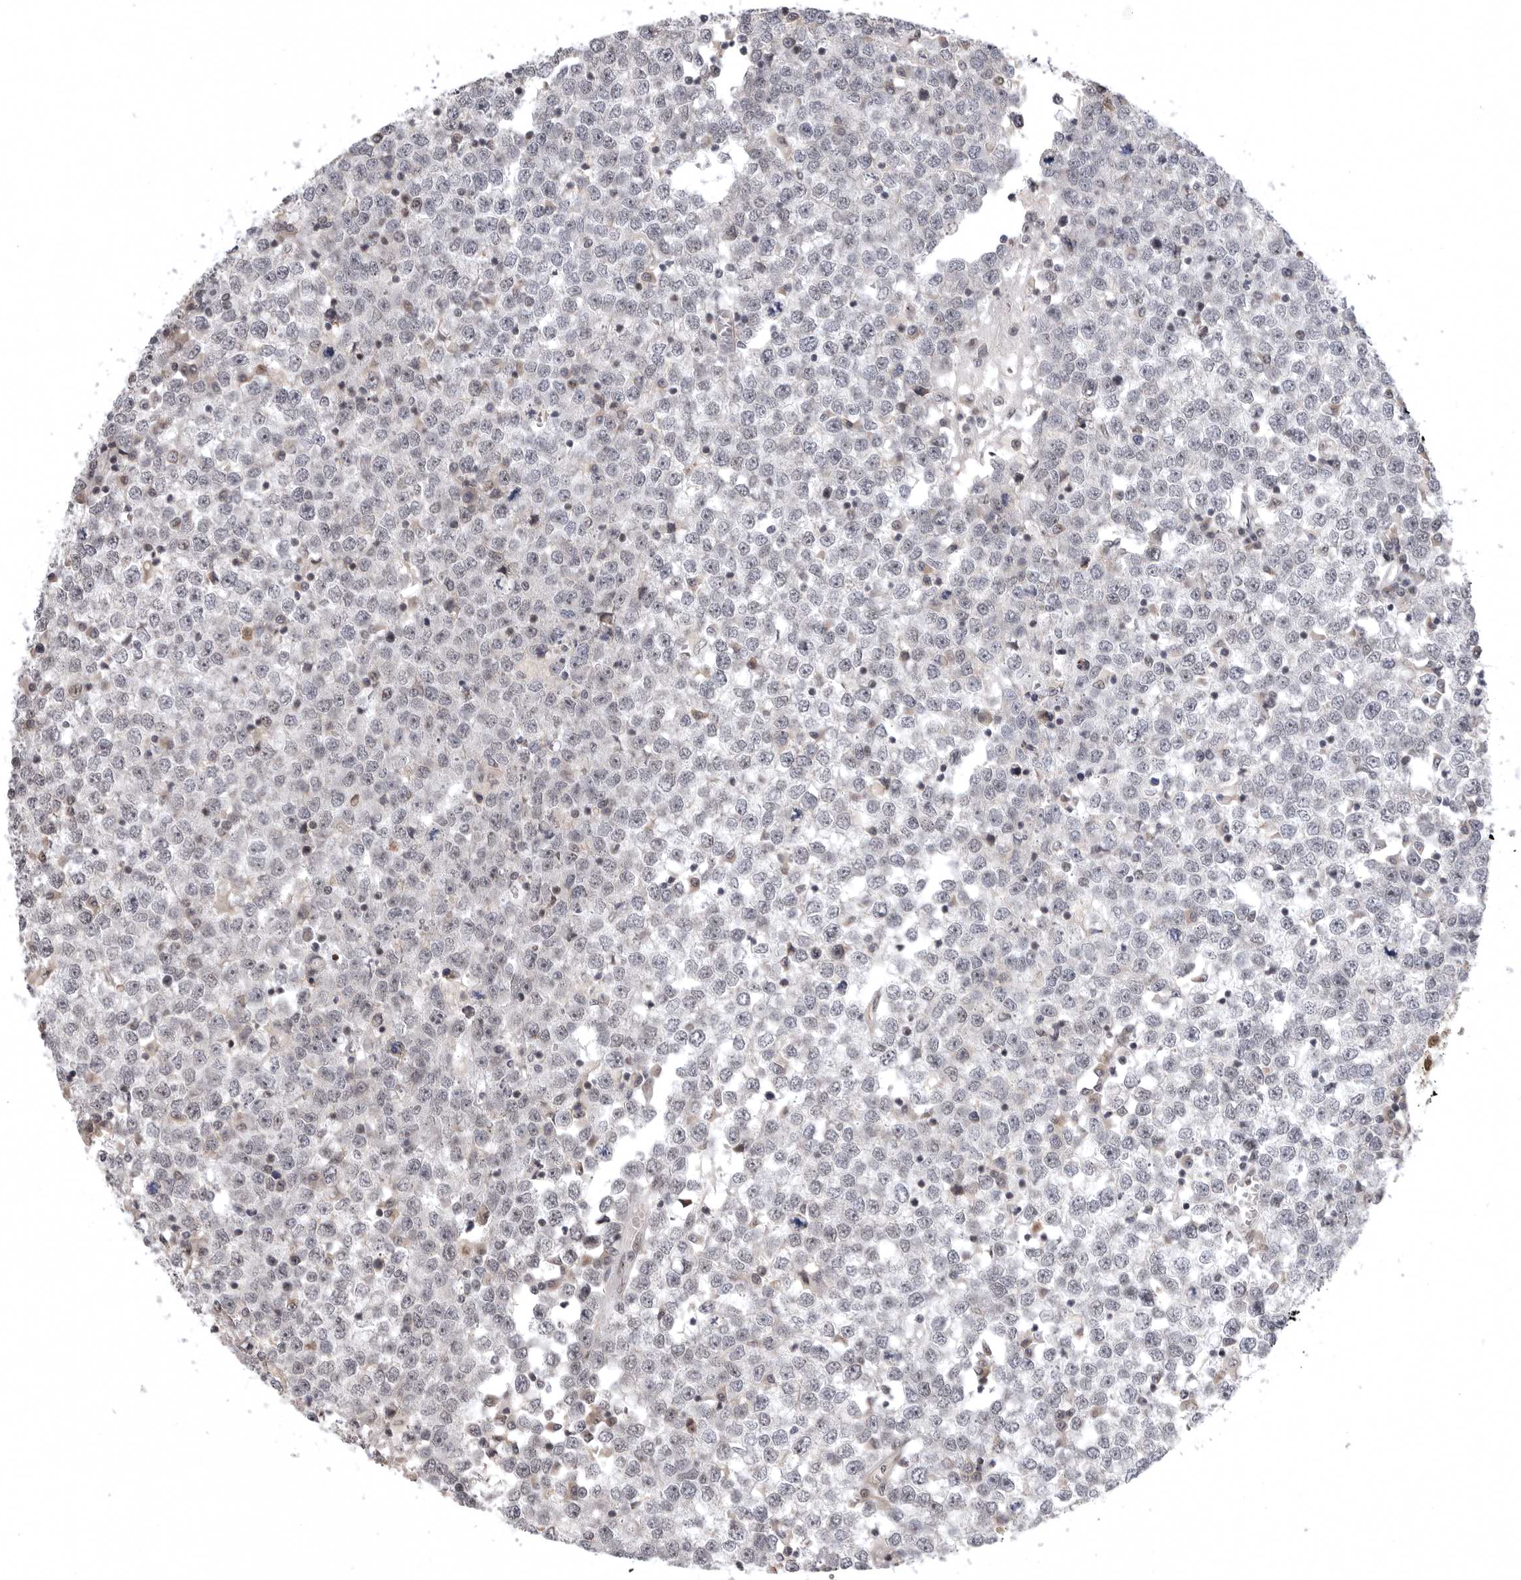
{"staining": {"intensity": "negative", "quantity": "none", "location": "none"}, "tissue": "testis cancer", "cell_type": "Tumor cells", "image_type": "cancer", "snomed": [{"axis": "morphology", "description": "Seminoma, NOS"}, {"axis": "topography", "description": "Testis"}], "caption": "High power microscopy photomicrograph of an IHC micrograph of testis seminoma, revealing no significant expression in tumor cells. (DAB (3,3'-diaminobenzidine) IHC with hematoxylin counter stain).", "gene": "ZNF830", "patient": {"sex": "male", "age": 65}}